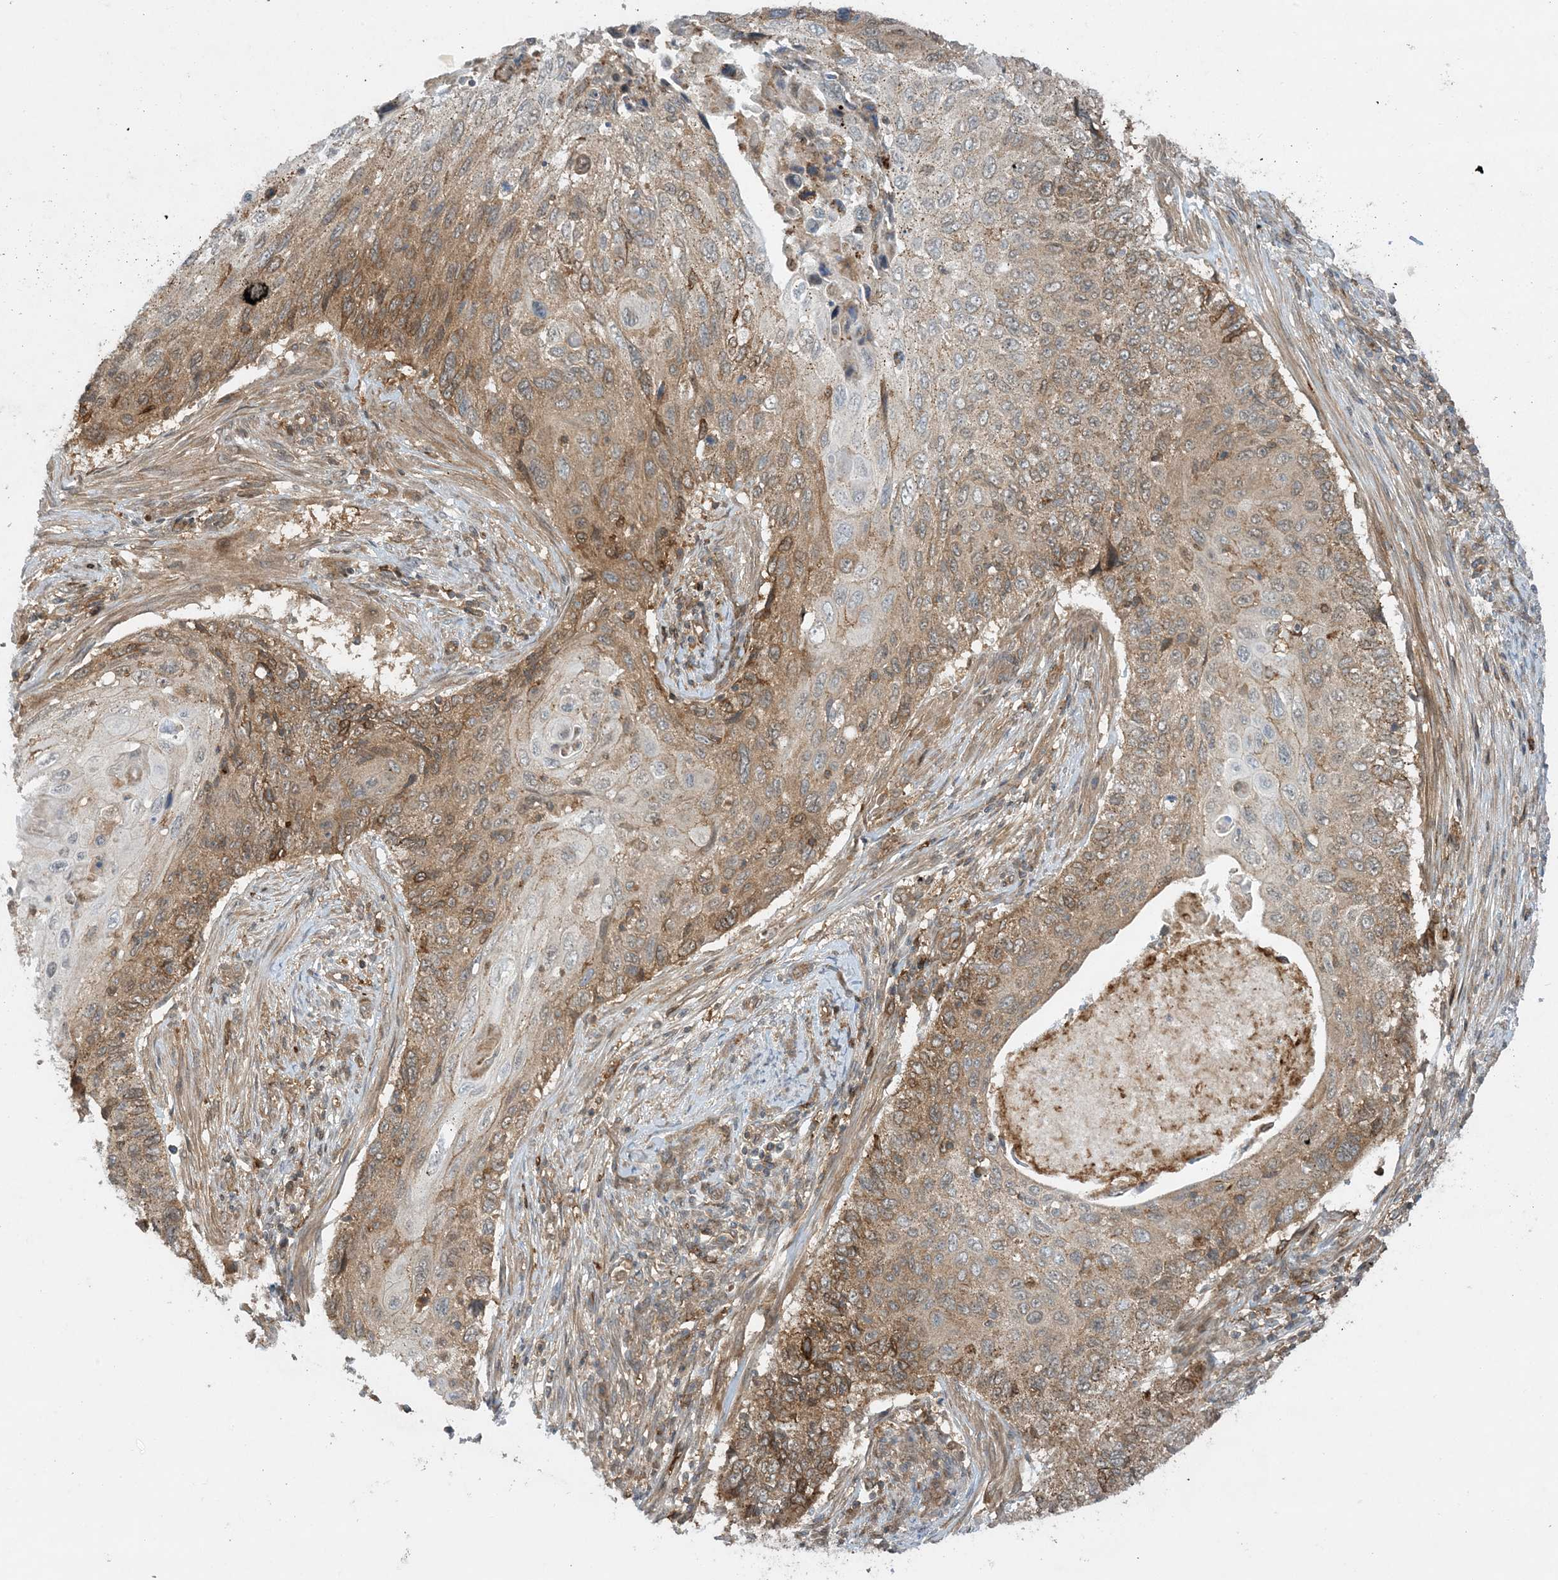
{"staining": {"intensity": "weak", "quantity": ">75%", "location": "cytoplasmic/membranous"}, "tissue": "cervical cancer", "cell_type": "Tumor cells", "image_type": "cancer", "snomed": [{"axis": "morphology", "description": "Squamous cell carcinoma, NOS"}, {"axis": "topography", "description": "Cervix"}], "caption": "A brown stain shows weak cytoplasmic/membranous staining of a protein in human cervical cancer (squamous cell carcinoma) tumor cells.", "gene": "STAM2", "patient": {"sex": "female", "age": 70}}